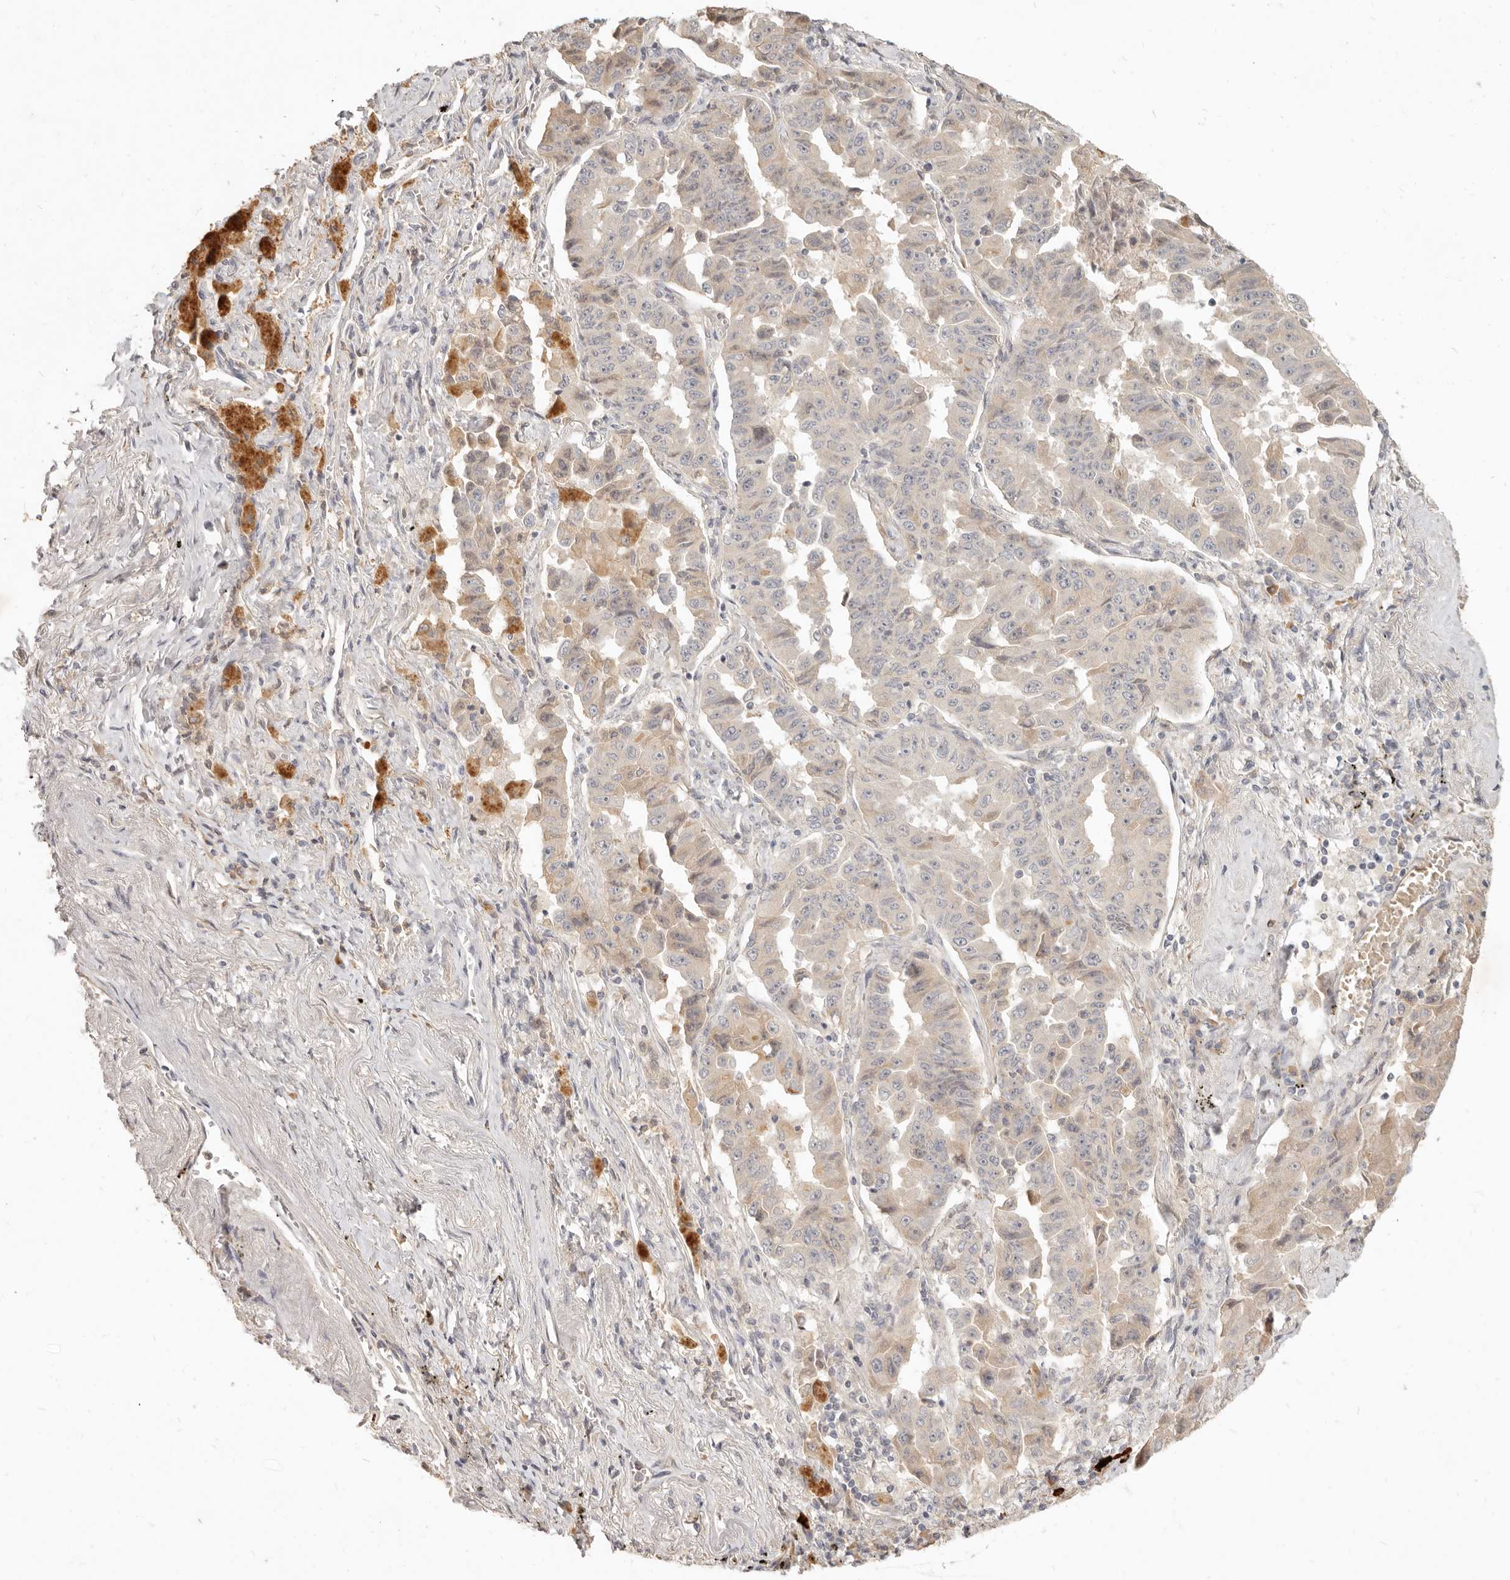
{"staining": {"intensity": "weak", "quantity": "<25%", "location": "cytoplasmic/membranous"}, "tissue": "lung cancer", "cell_type": "Tumor cells", "image_type": "cancer", "snomed": [{"axis": "morphology", "description": "Adenocarcinoma, NOS"}, {"axis": "topography", "description": "Lung"}], "caption": "A micrograph of lung cancer (adenocarcinoma) stained for a protein reveals no brown staining in tumor cells. (DAB (3,3'-diaminobenzidine) immunohistochemistry (IHC), high magnification).", "gene": "UBXN11", "patient": {"sex": "female", "age": 51}}